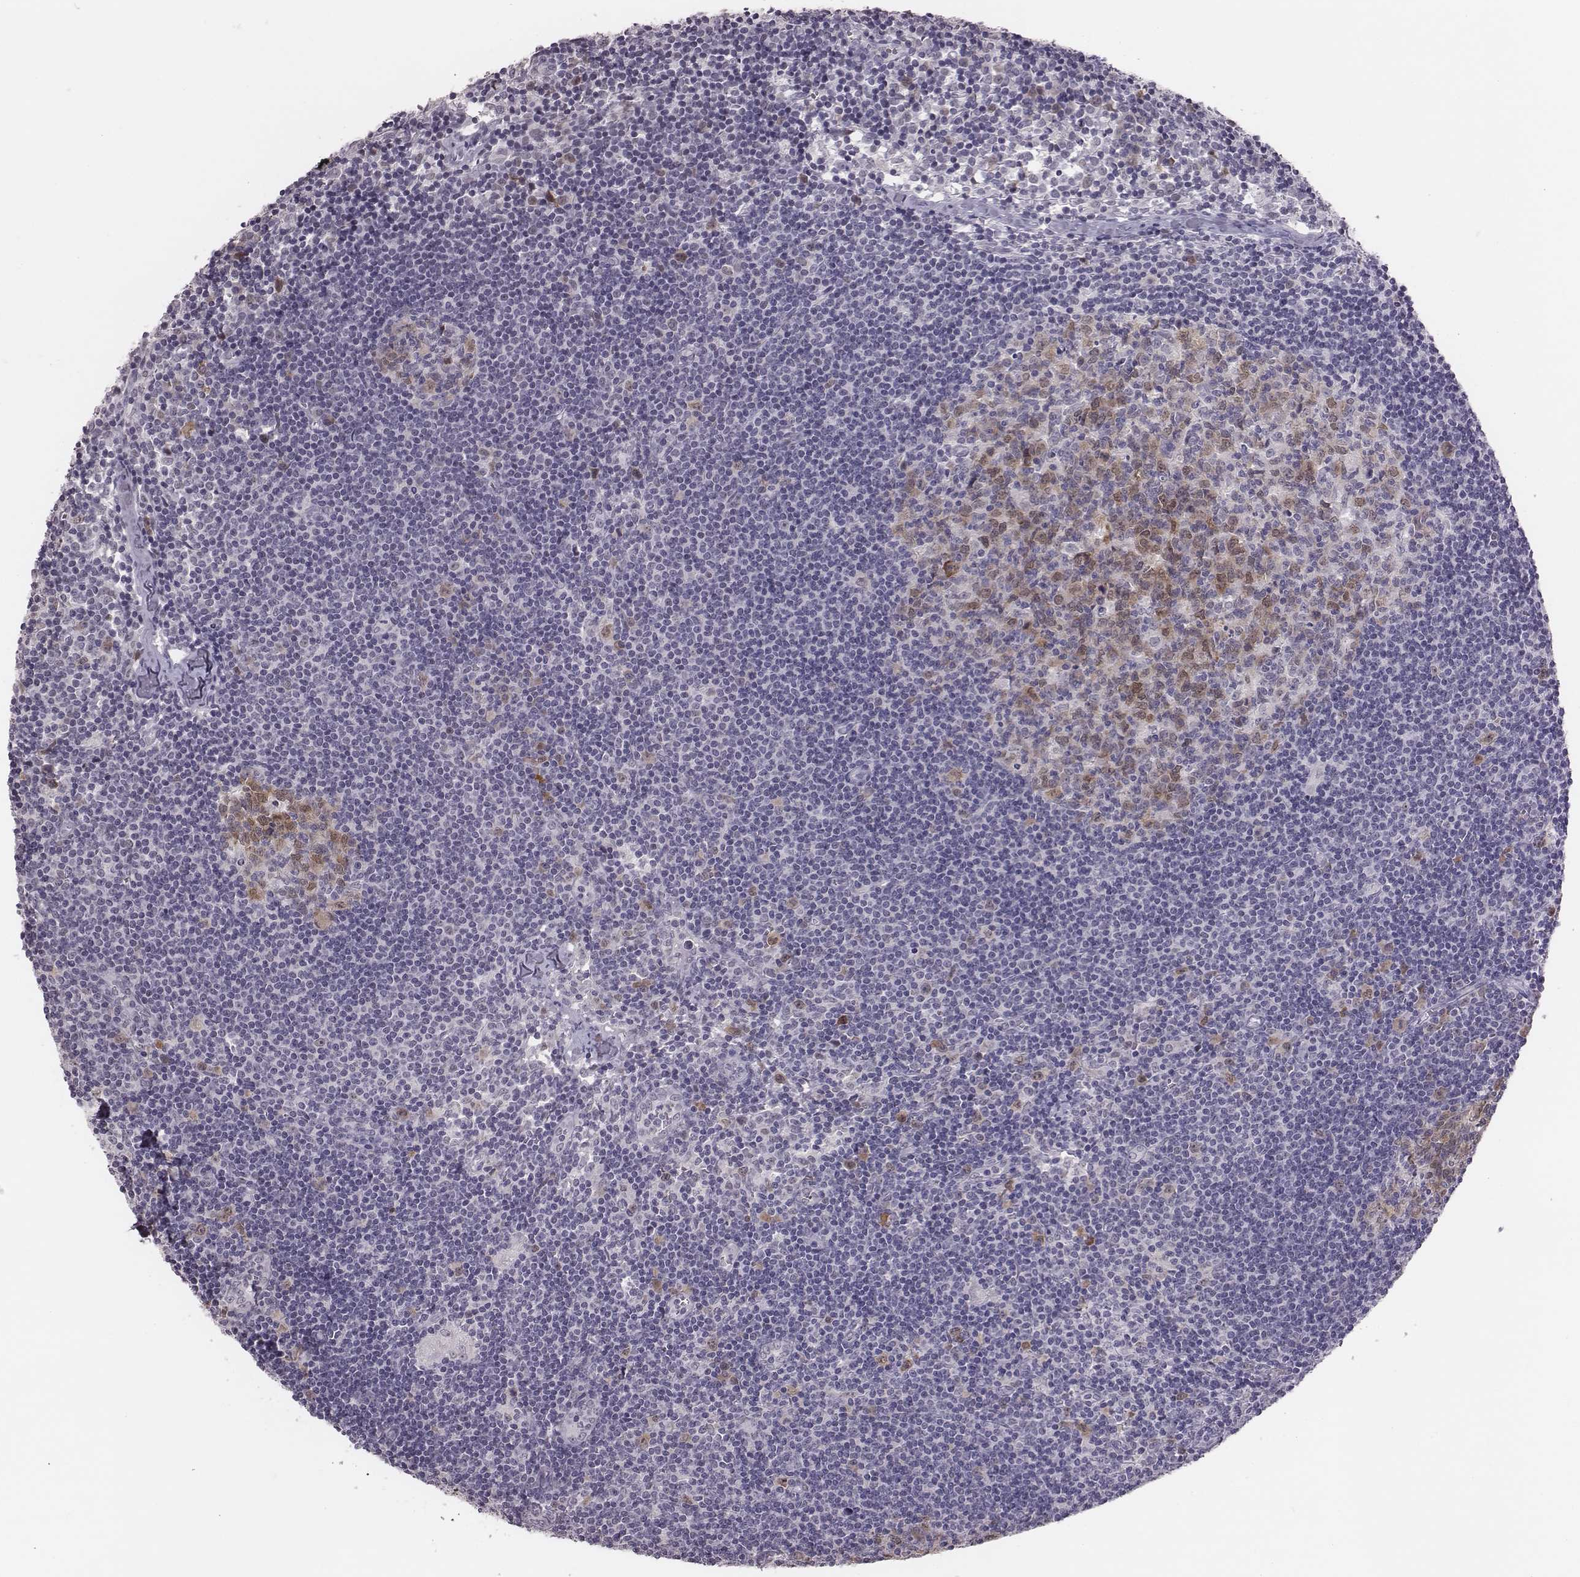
{"staining": {"intensity": "moderate", "quantity": "25%-75%", "location": "cytoplasmic/membranous,nuclear"}, "tissue": "lymph node", "cell_type": "Germinal center cells", "image_type": "normal", "snomed": [{"axis": "morphology", "description": "Normal tissue, NOS"}, {"axis": "topography", "description": "Lymph node"}], "caption": "A medium amount of moderate cytoplasmic/membranous,nuclear staining is present in approximately 25%-75% of germinal center cells in normal lymph node. (Stains: DAB in brown, nuclei in blue, Microscopy: brightfield microscopy at high magnification).", "gene": "PBK", "patient": {"sex": "female", "age": 52}}